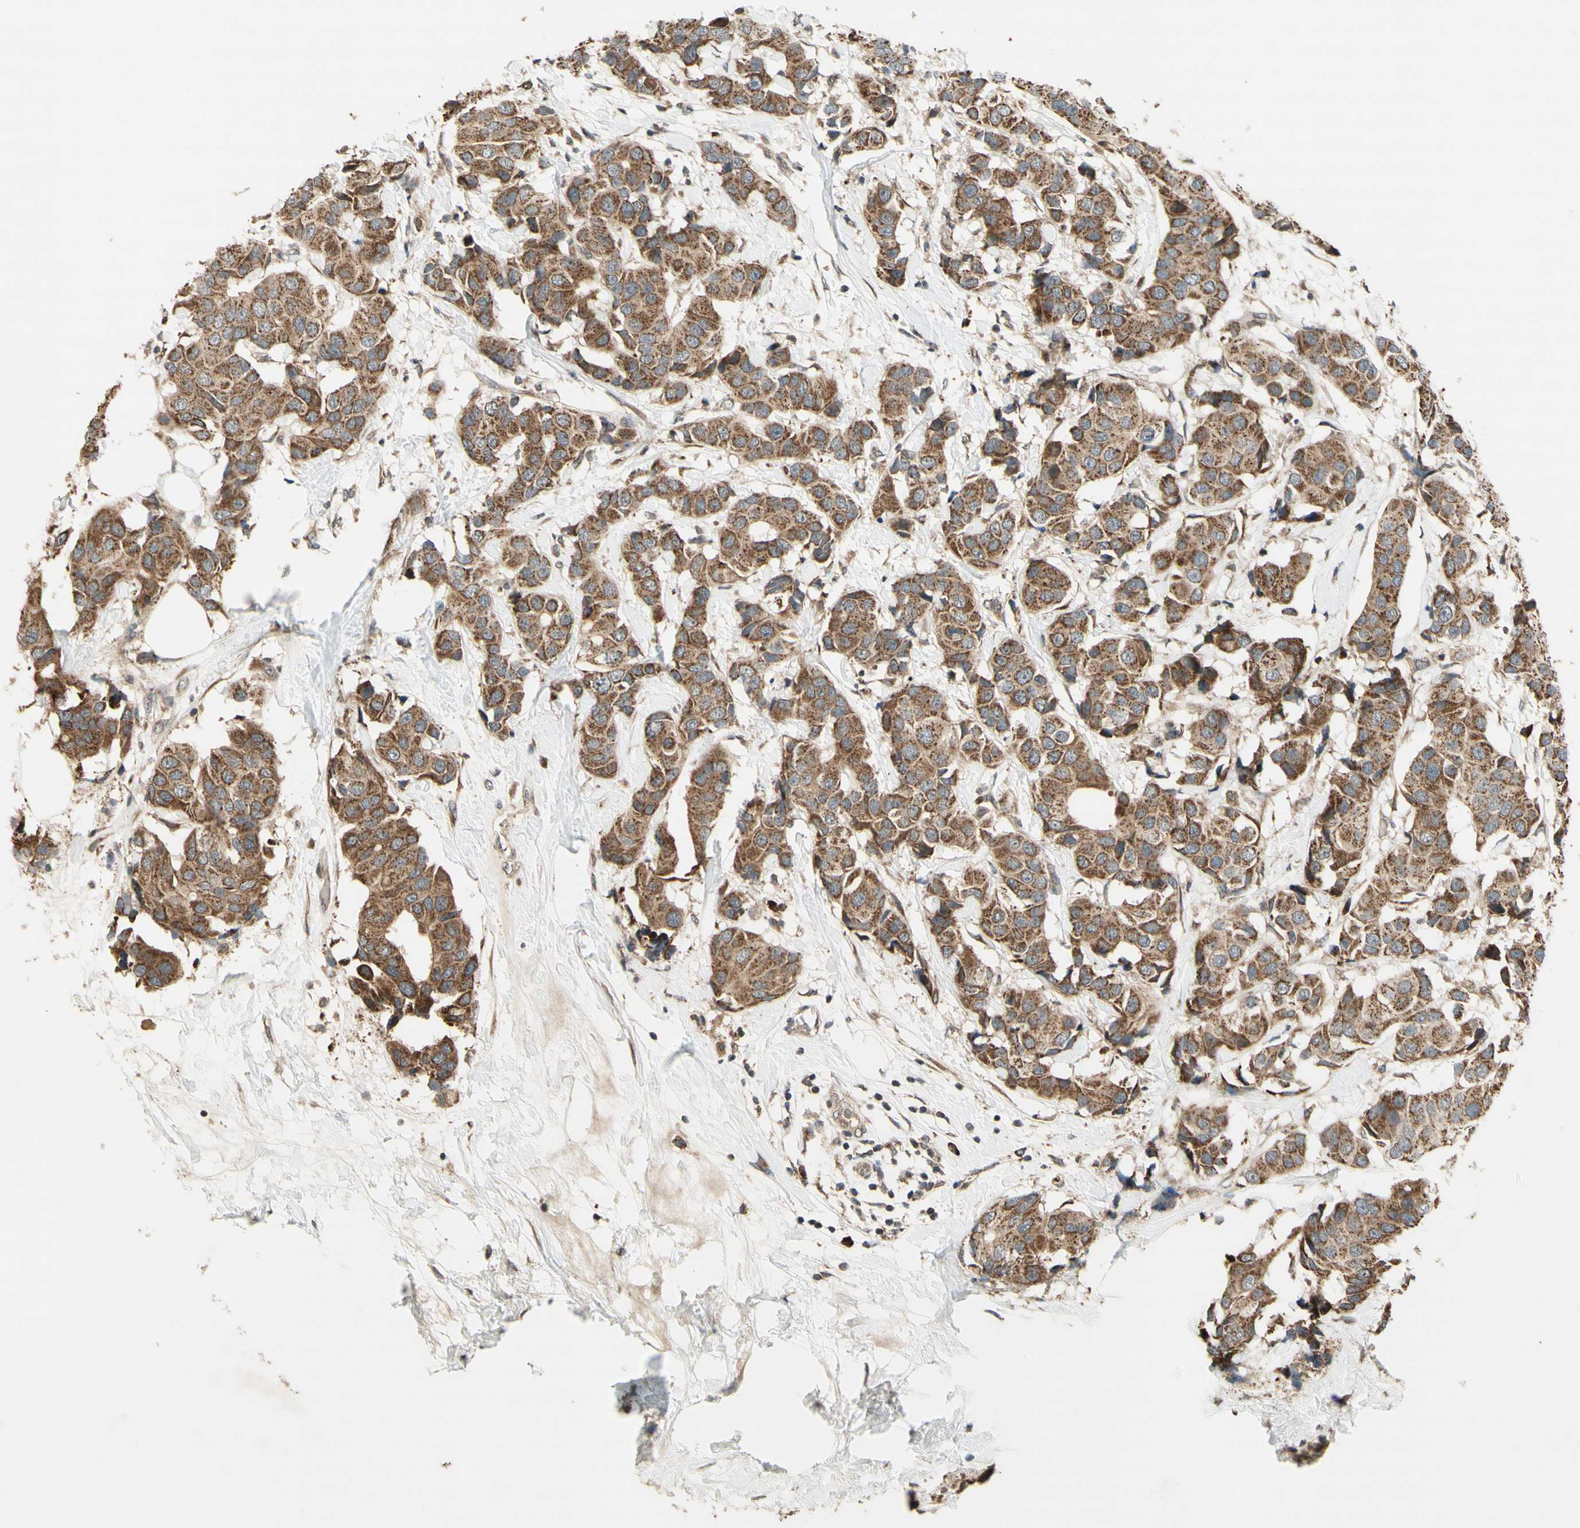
{"staining": {"intensity": "moderate", "quantity": ">75%", "location": "cytoplasmic/membranous"}, "tissue": "breast cancer", "cell_type": "Tumor cells", "image_type": "cancer", "snomed": [{"axis": "morphology", "description": "Normal tissue, NOS"}, {"axis": "morphology", "description": "Duct carcinoma"}, {"axis": "topography", "description": "Breast"}], "caption": "This is a micrograph of IHC staining of intraductal carcinoma (breast), which shows moderate expression in the cytoplasmic/membranous of tumor cells.", "gene": "DDOST", "patient": {"sex": "female", "age": 39}}